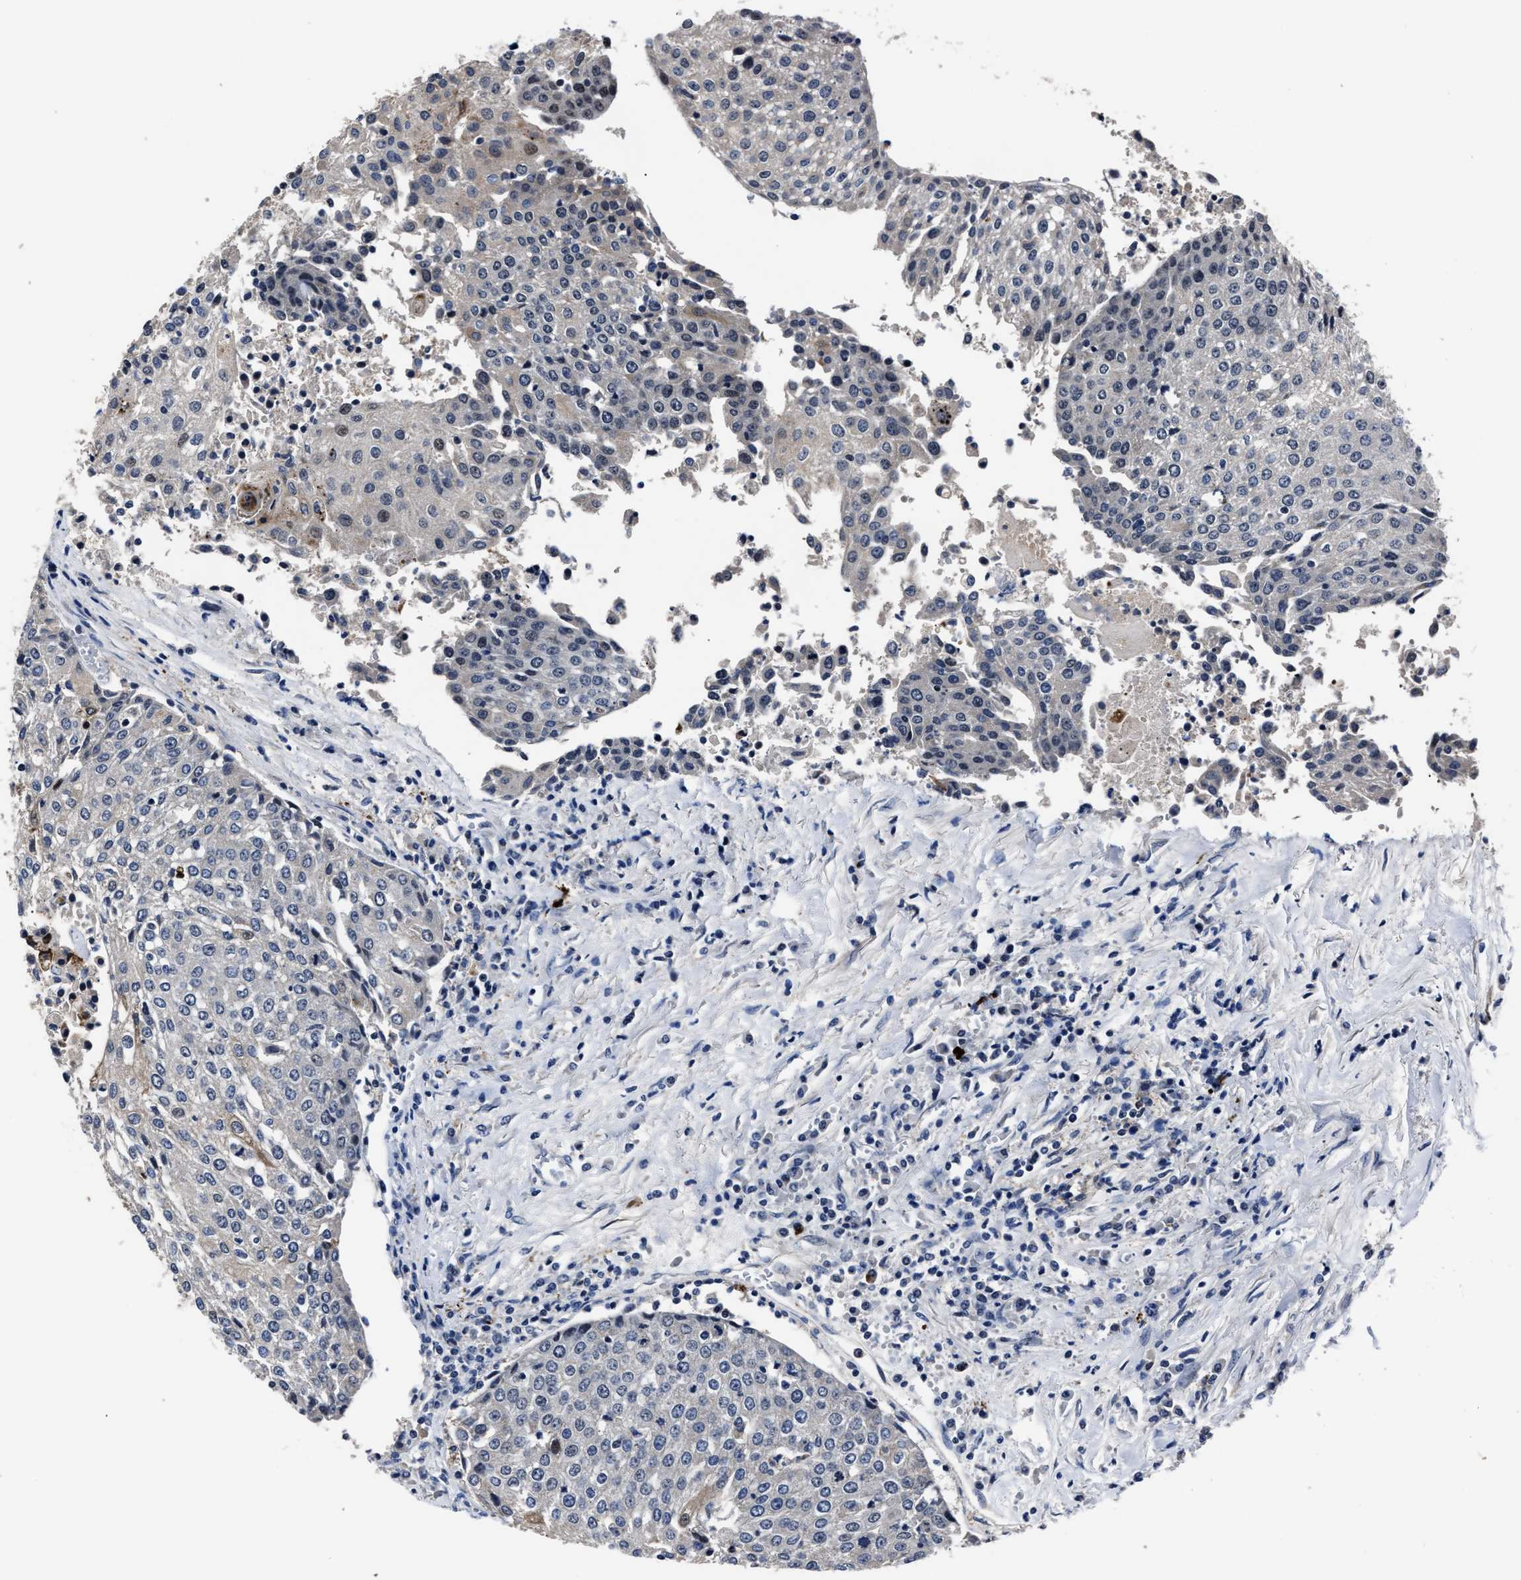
{"staining": {"intensity": "negative", "quantity": "none", "location": "none"}, "tissue": "urothelial cancer", "cell_type": "Tumor cells", "image_type": "cancer", "snomed": [{"axis": "morphology", "description": "Urothelial carcinoma, High grade"}, {"axis": "topography", "description": "Urinary bladder"}], "caption": "Tumor cells show no significant protein staining in urothelial cancer.", "gene": "RSBN1L", "patient": {"sex": "female", "age": 85}}